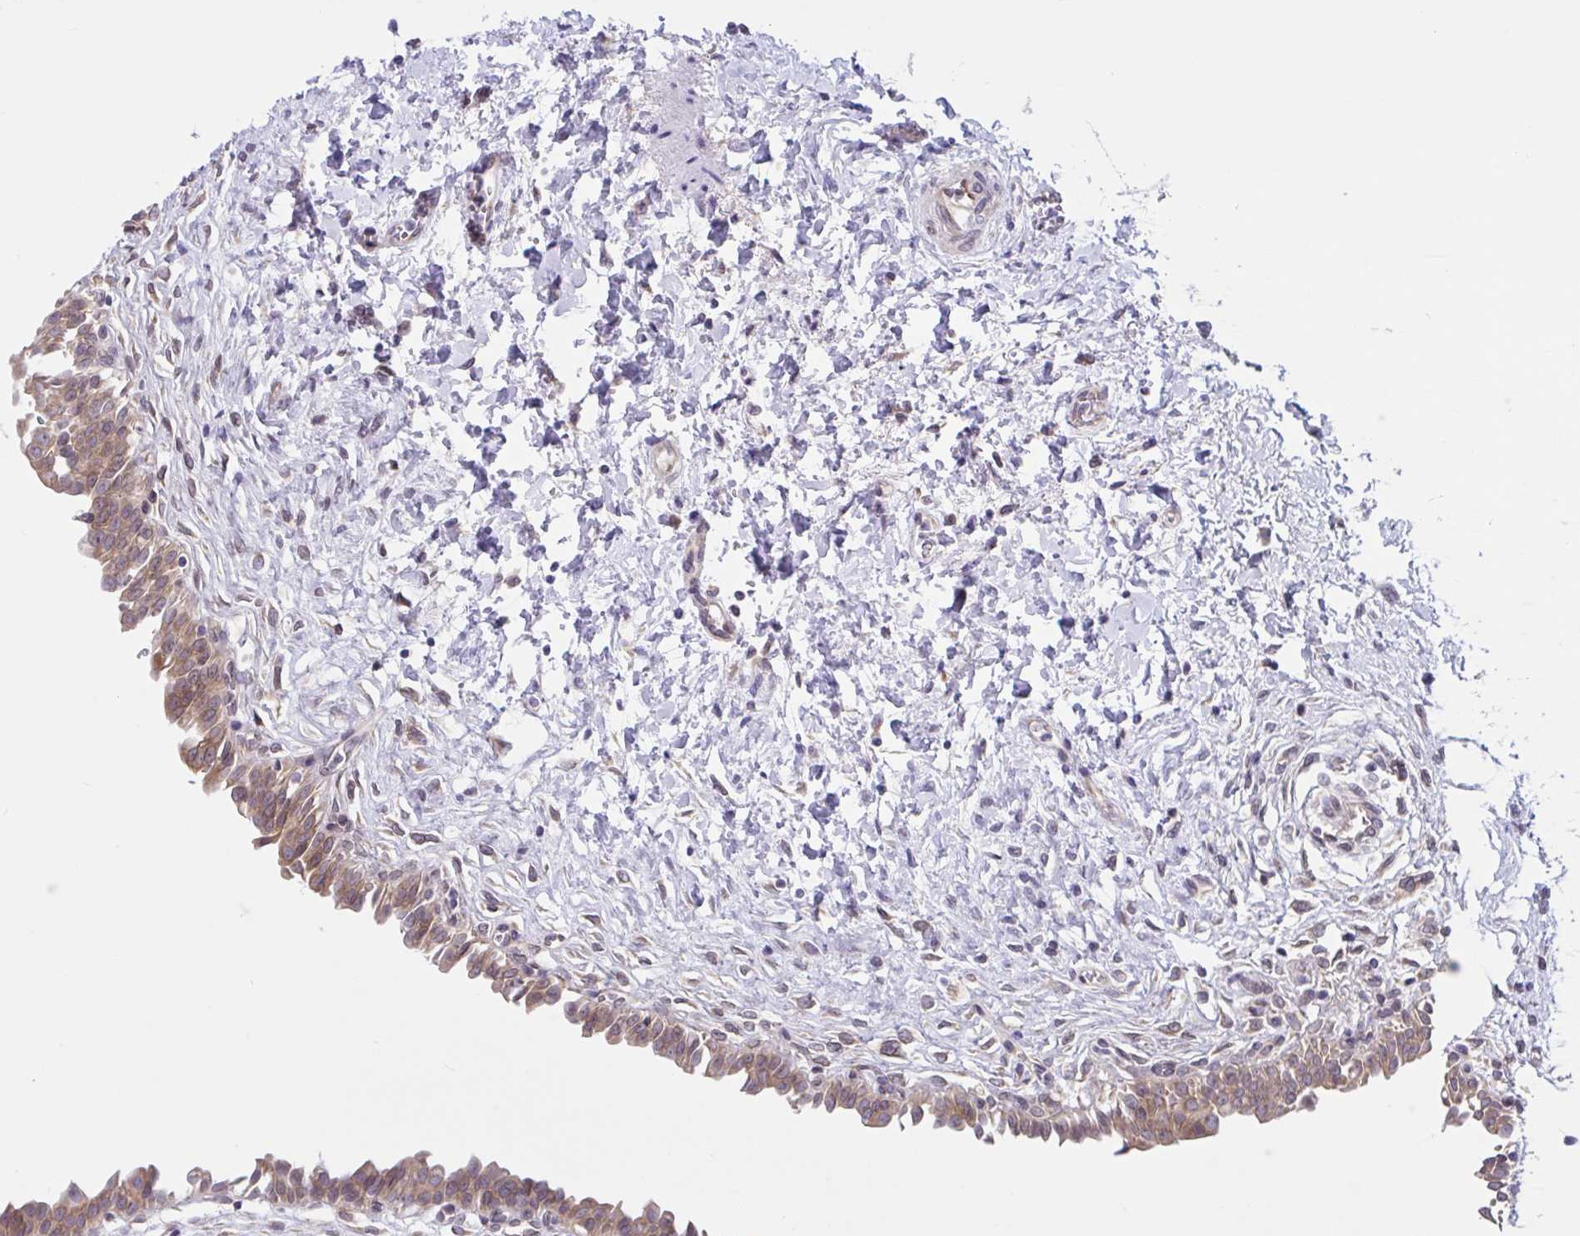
{"staining": {"intensity": "moderate", "quantity": ">75%", "location": "cytoplasmic/membranous"}, "tissue": "urinary bladder", "cell_type": "Urothelial cells", "image_type": "normal", "snomed": [{"axis": "morphology", "description": "Normal tissue, NOS"}, {"axis": "topography", "description": "Urinary bladder"}], "caption": "Approximately >75% of urothelial cells in unremarkable urinary bladder reveal moderate cytoplasmic/membranous protein positivity as visualized by brown immunohistochemical staining.", "gene": "CAMLG", "patient": {"sex": "male", "age": 37}}